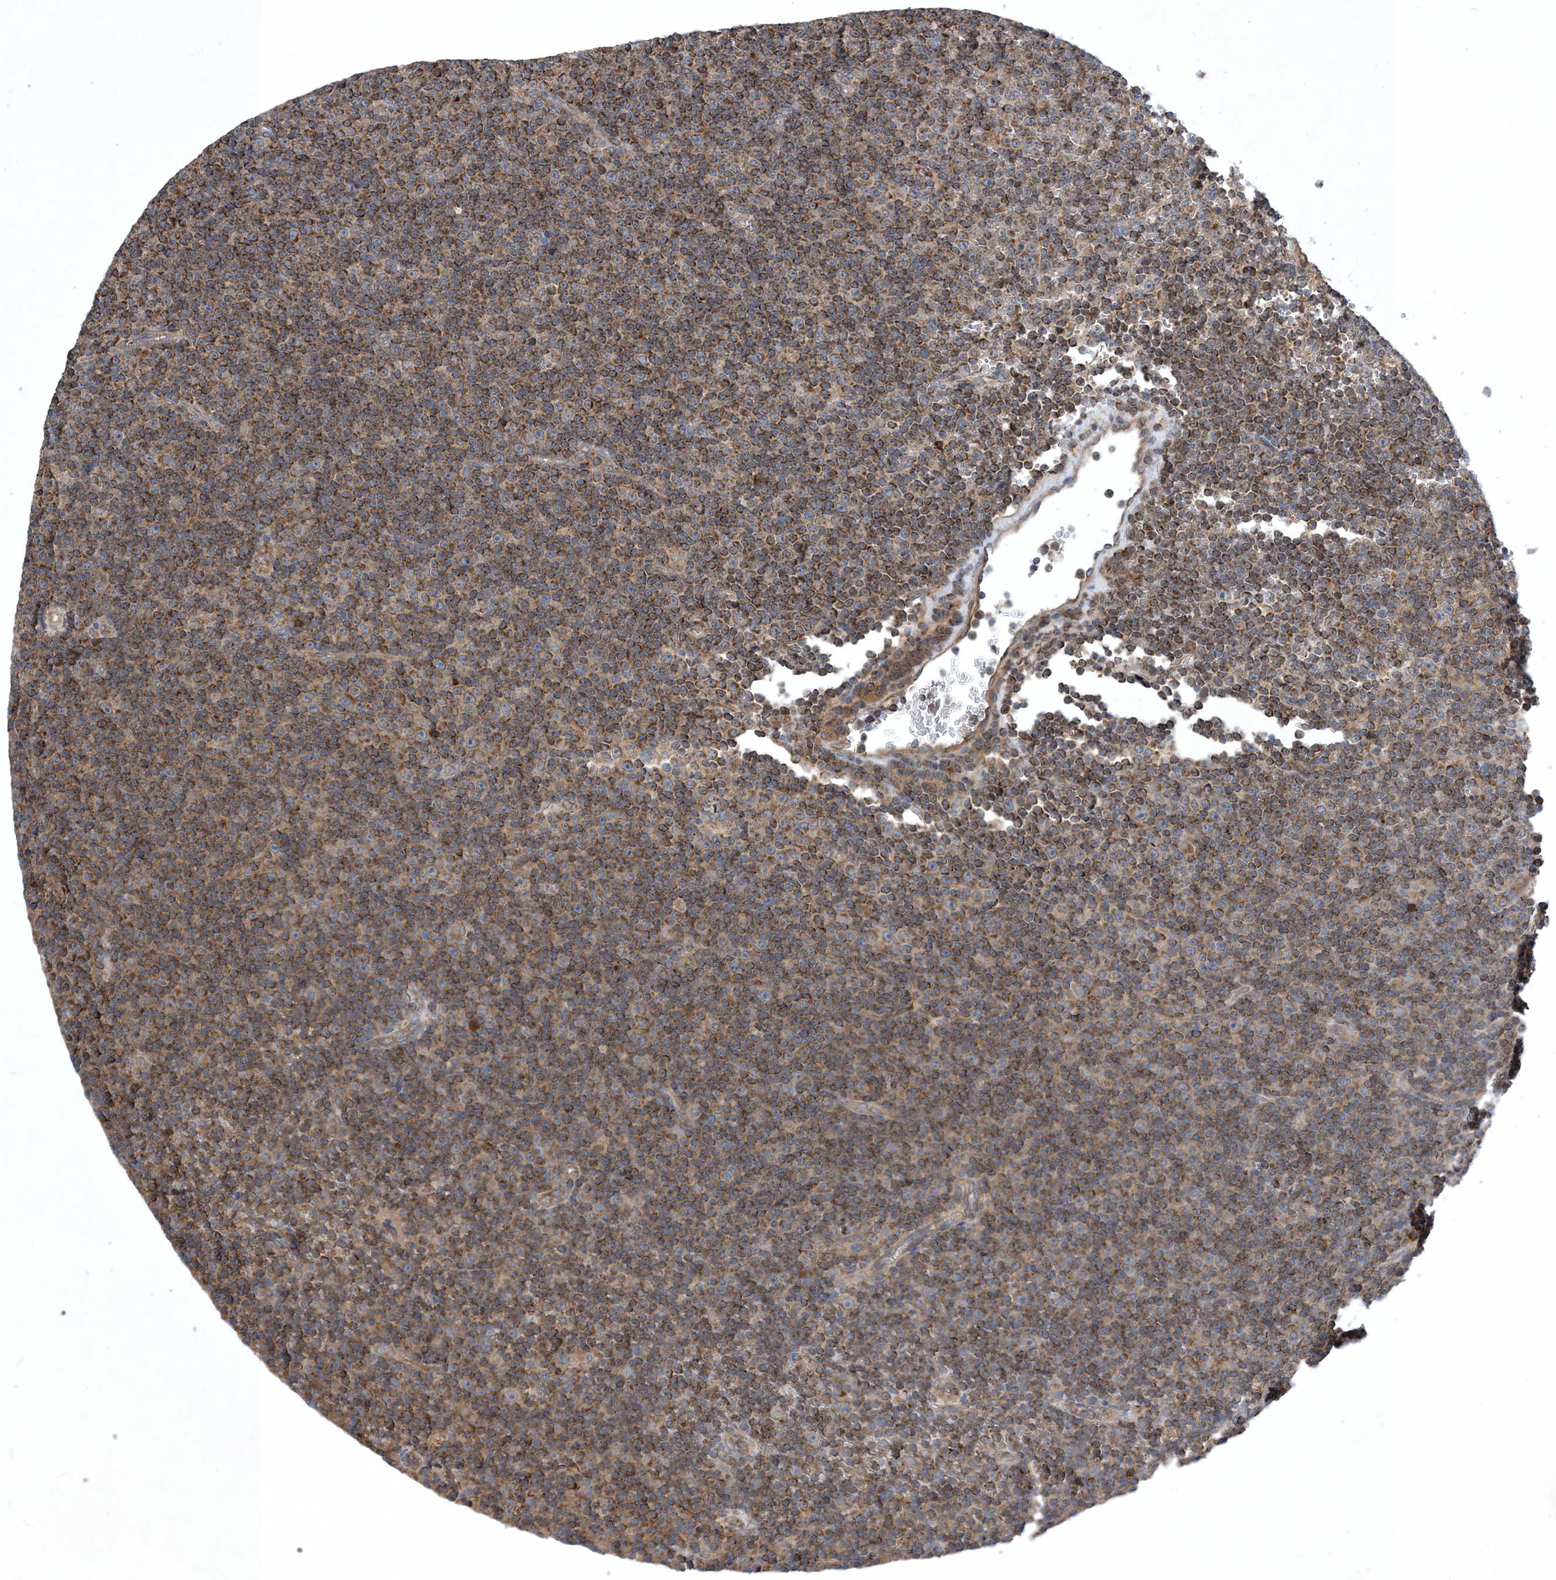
{"staining": {"intensity": "strong", "quantity": "25%-75%", "location": "cytoplasmic/membranous"}, "tissue": "lymphoma", "cell_type": "Tumor cells", "image_type": "cancer", "snomed": [{"axis": "morphology", "description": "Malignant lymphoma, non-Hodgkin's type, Low grade"}, {"axis": "topography", "description": "Lymph node"}], "caption": "The micrograph shows immunohistochemical staining of malignant lymphoma, non-Hodgkin's type (low-grade). There is strong cytoplasmic/membranous expression is seen in approximately 25%-75% of tumor cells.", "gene": "STK19", "patient": {"sex": "female", "age": 67}}